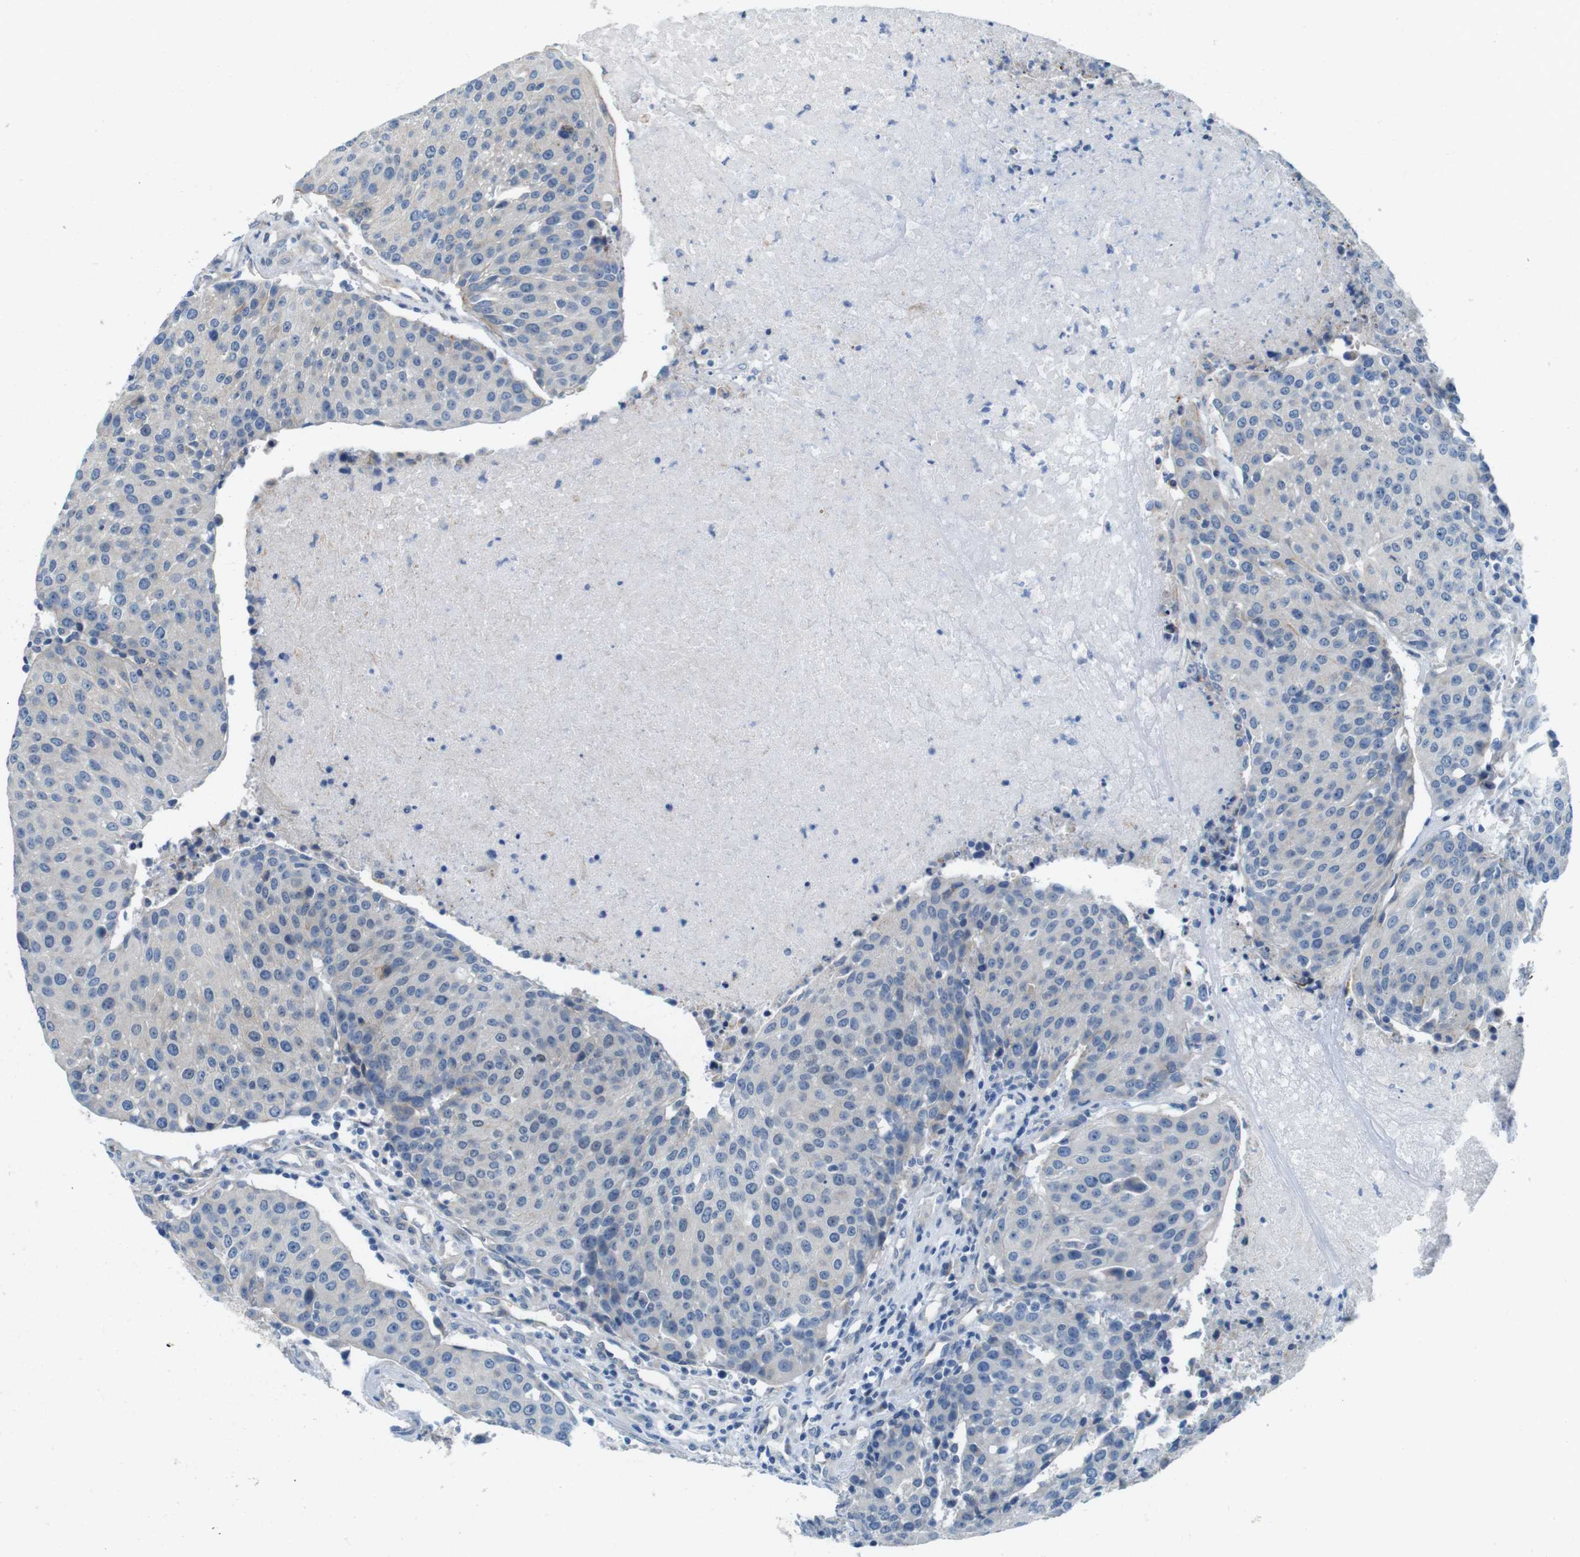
{"staining": {"intensity": "negative", "quantity": "none", "location": "none"}, "tissue": "urothelial cancer", "cell_type": "Tumor cells", "image_type": "cancer", "snomed": [{"axis": "morphology", "description": "Urothelial carcinoma, High grade"}, {"axis": "topography", "description": "Urinary bladder"}], "caption": "Tumor cells show no significant protein expression in high-grade urothelial carcinoma.", "gene": "SKI", "patient": {"sex": "female", "age": 85}}